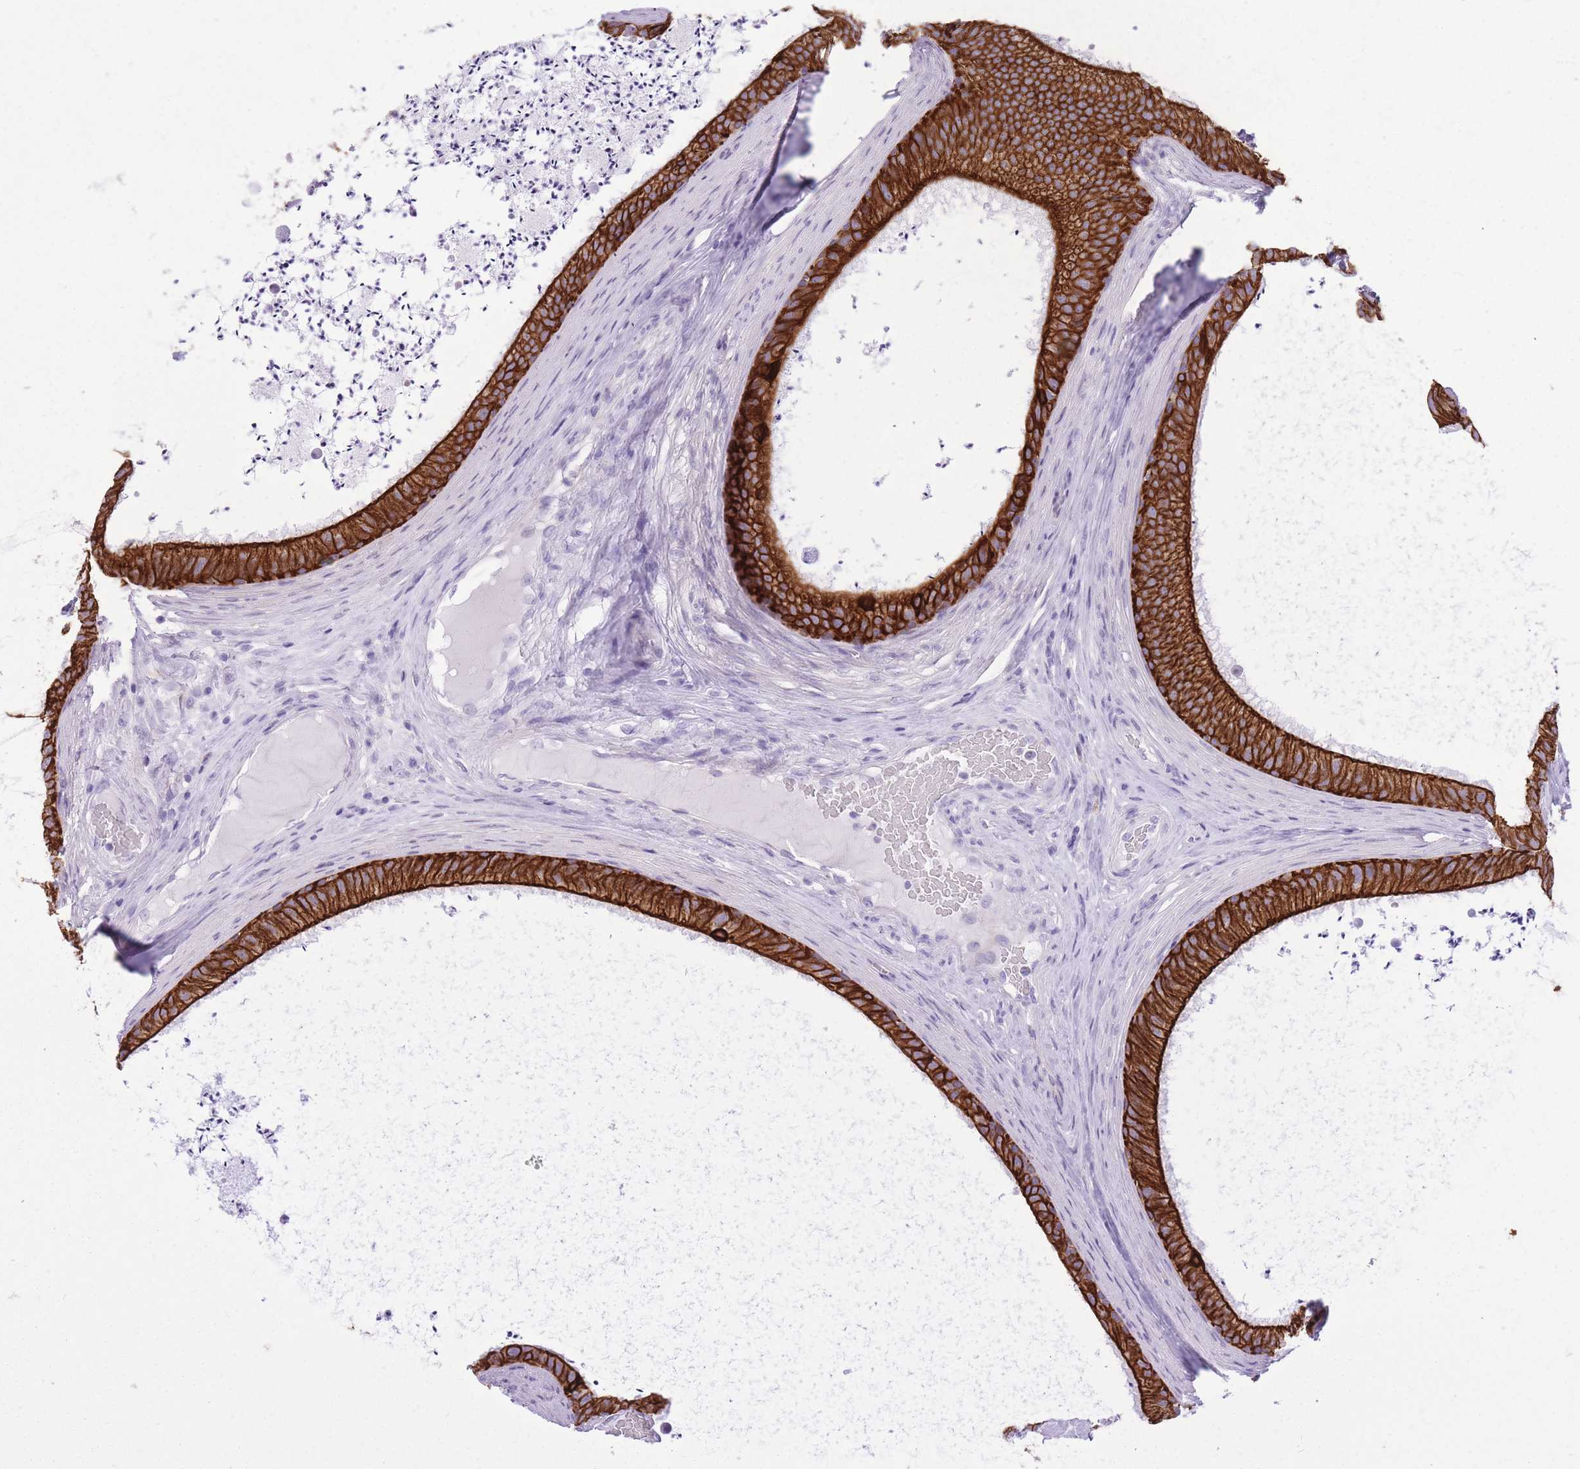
{"staining": {"intensity": "strong", "quantity": ">75%", "location": "cytoplasmic/membranous"}, "tissue": "epididymis", "cell_type": "Glandular cells", "image_type": "normal", "snomed": [{"axis": "morphology", "description": "Normal tissue, NOS"}, {"axis": "topography", "description": "Testis"}, {"axis": "topography", "description": "Epididymis"}], "caption": "The immunohistochemical stain labels strong cytoplasmic/membranous positivity in glandular cells of normal epididymis. (brown staining indicates protein expression, while blue staining denotes nuclei).", "gene": "RADX", "patient": {"sex": "male", "age": 41}}